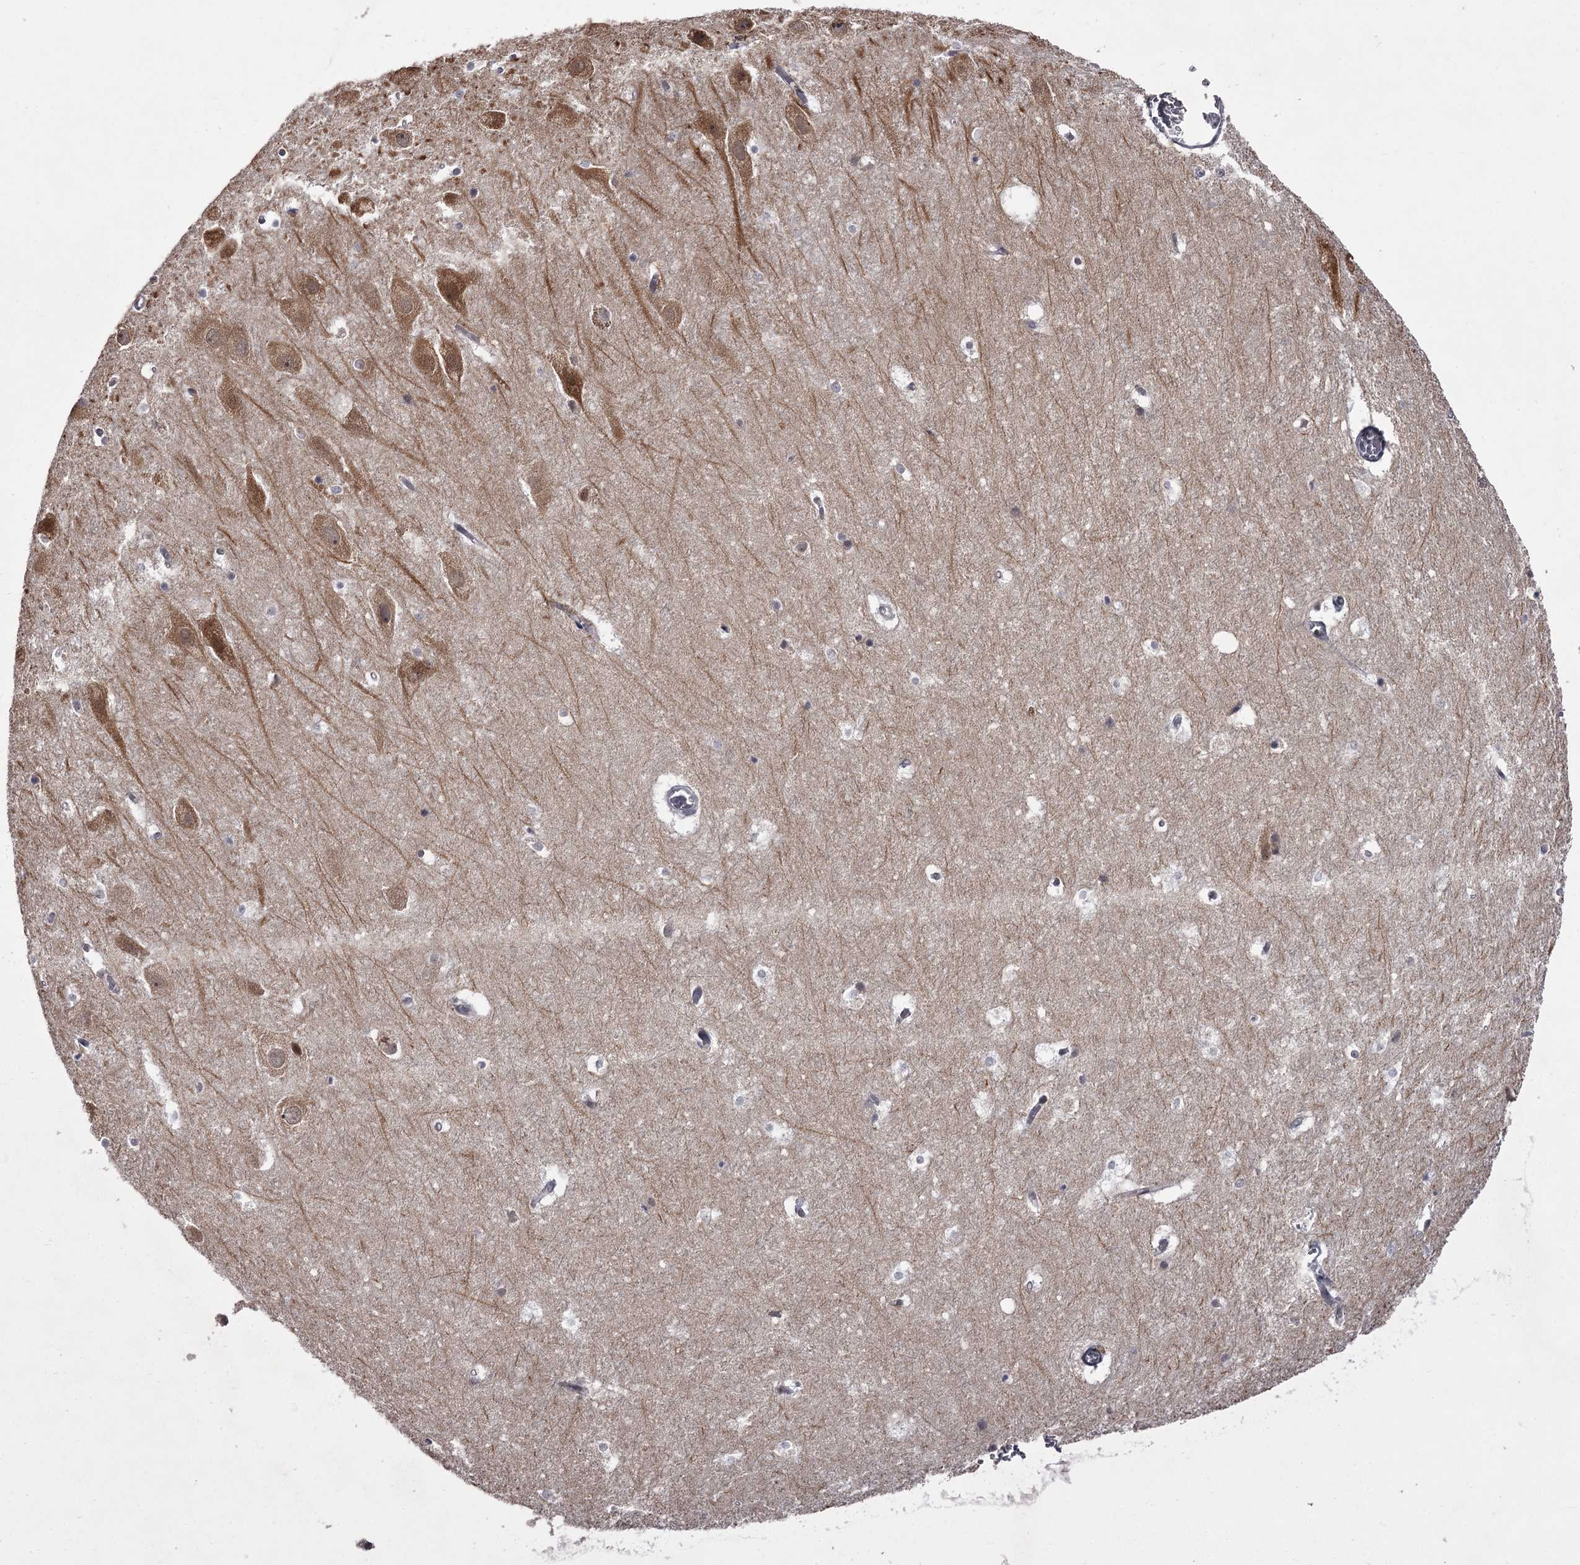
{"staining": {"intensity": "negative", "quantity": "none", "location": "none"}, "tissue": "hippocampus", "cell_type": "Glial cells", "image_type": "normal", "snomed": [{"axis": "morphology", "description": "Normal tissue, NOS"}, {"axis": "topography", "description": "Hippocampus"}], "caption": "Immunohistochemical staining of unremarkable human hippocampus shows no significant expression in glial cells.", "gene": "CCDC92", "patient": {"sex": "female", "age": 52}}